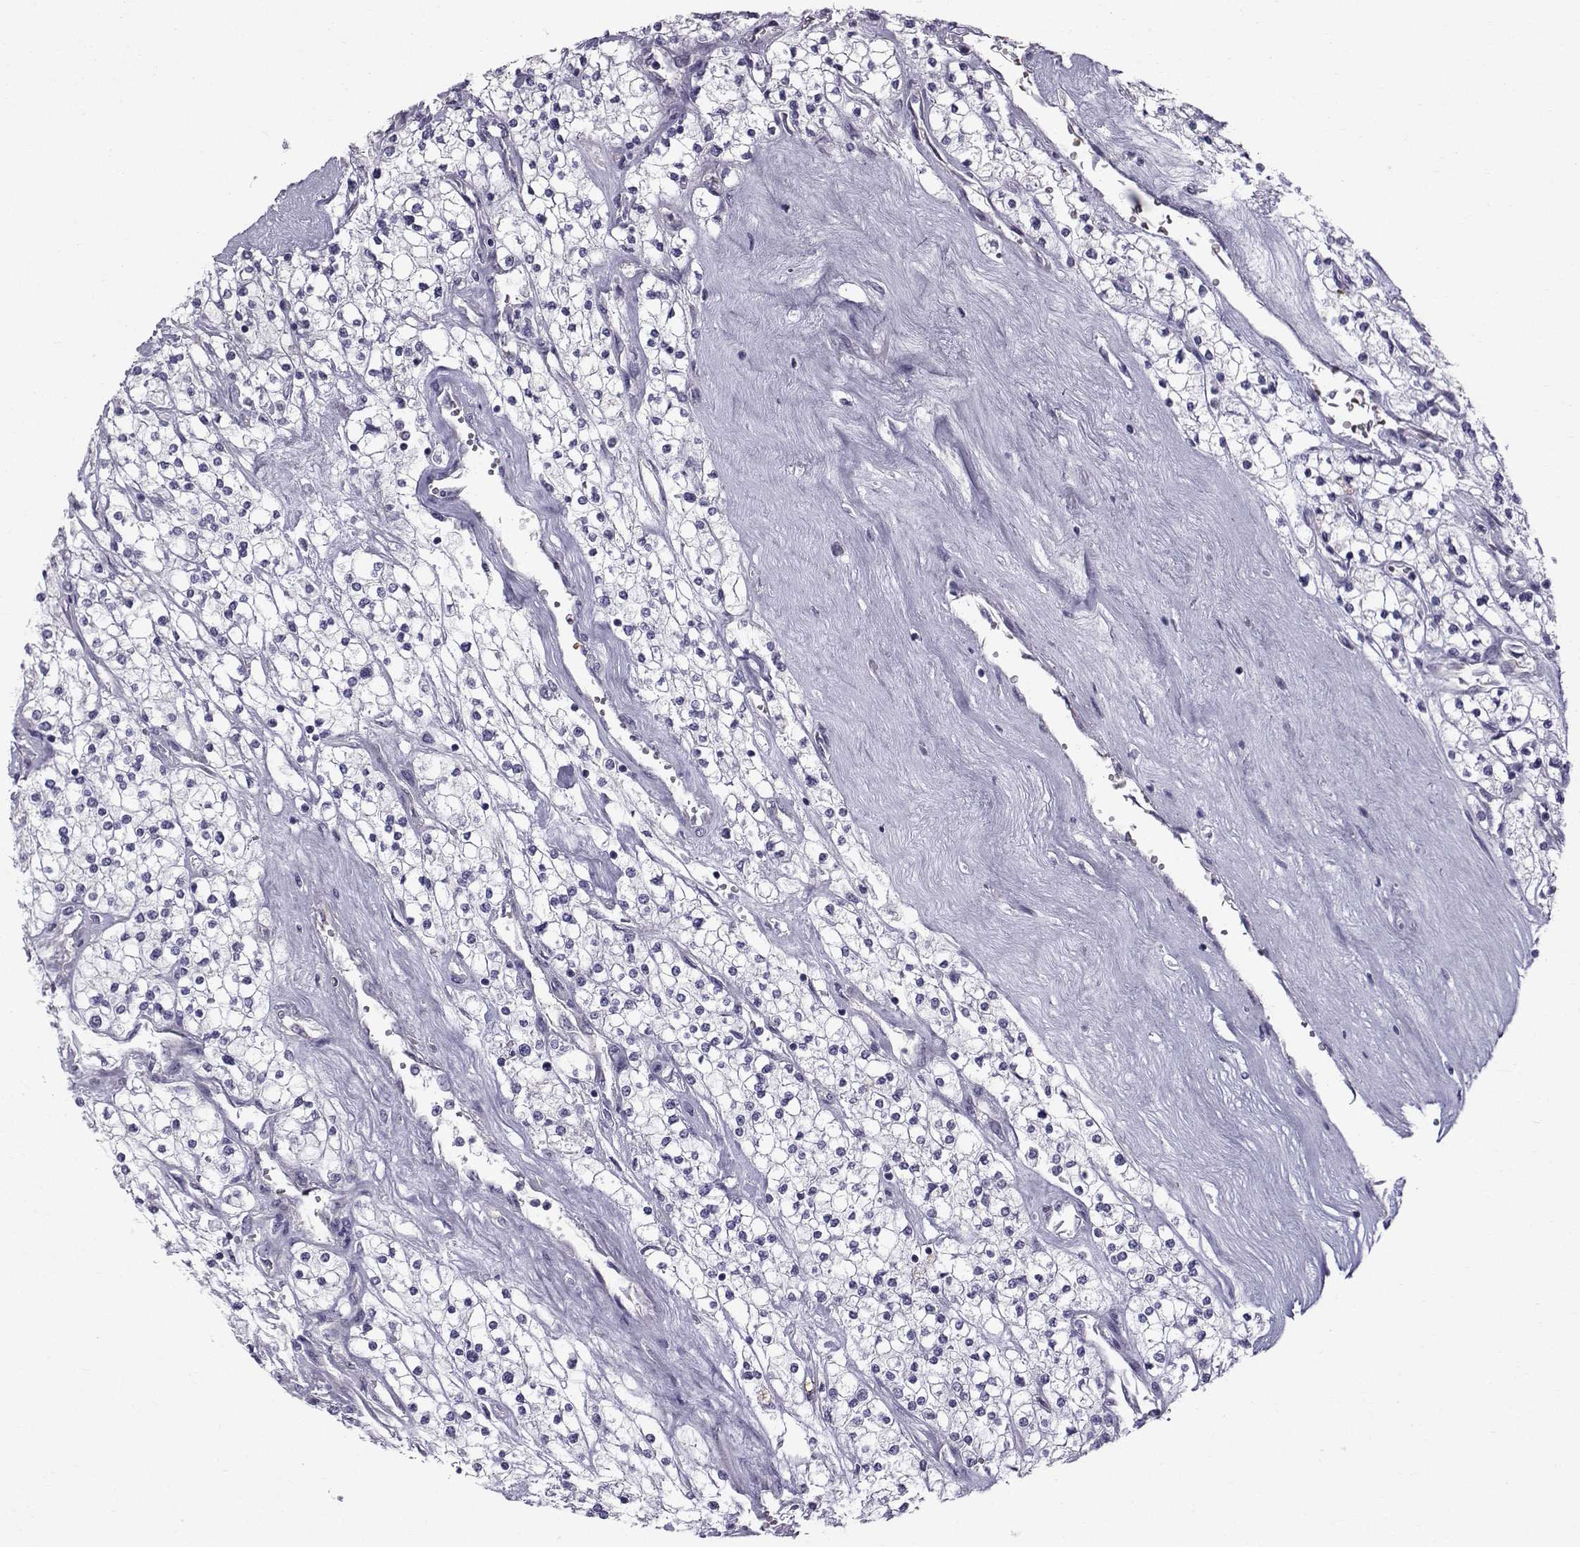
{"staining": {"intensity": "negative", "quantity": "none", "location": "none"}, "tissue": "renal cancer", "cell_type": "Tumor cells", "image_type": "cancer", "snomed": [{"axis": "morphology", "description": "Adenocarcinoma, NOS"}, {"axis": "topography", "description": "Kidney"}], "caption": "IHC image of neoplastic tissue: human renal cancer (adenocarcinoma) stained with DAB (3,3'-diaminobenzidine) reveals no significant protein expression in tumor cells.", "gene": "QPCT", "patient": {"sex": "male", "age": 80}}